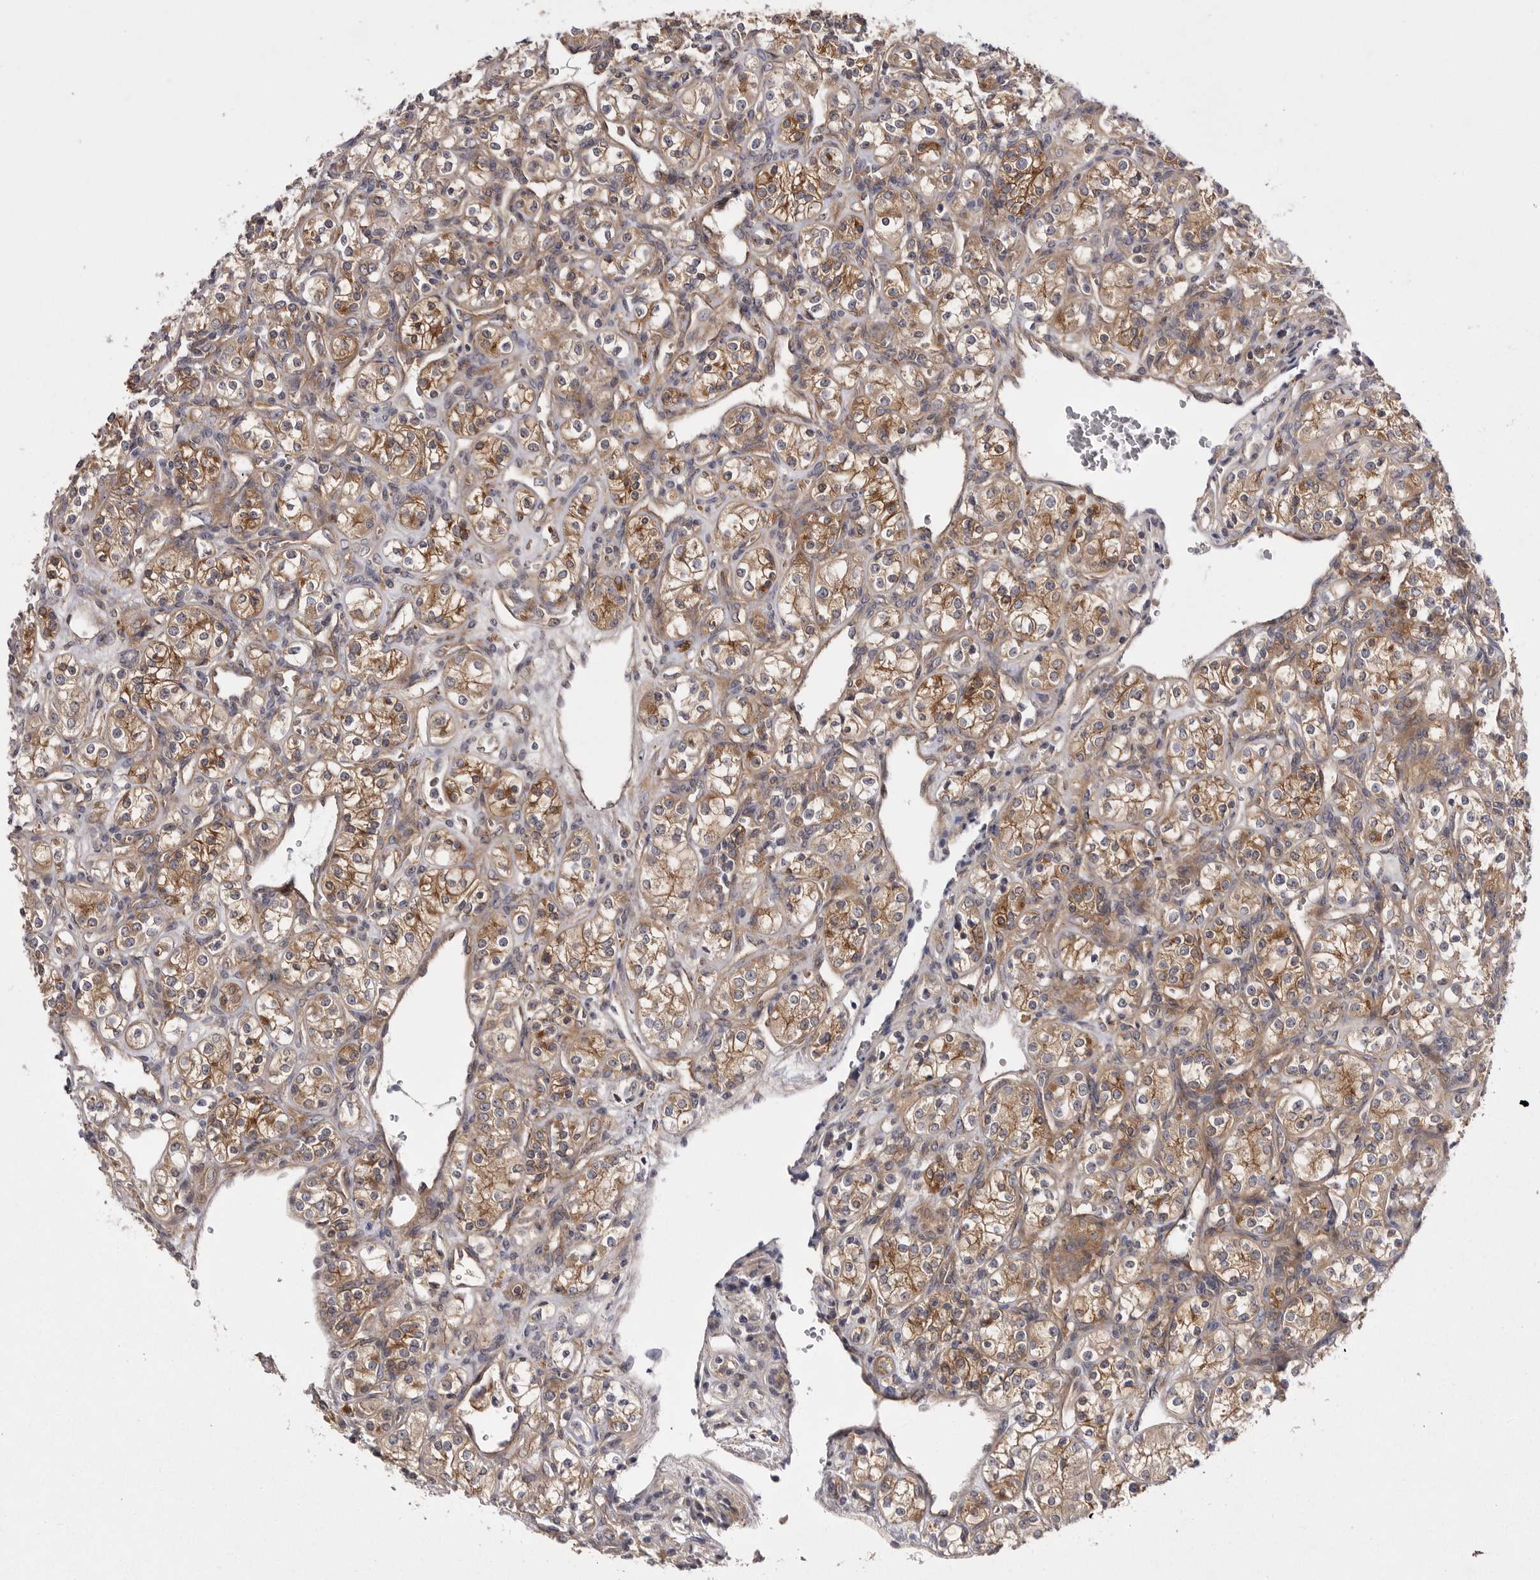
{"staining": {"intensity": "moderate", "quantity": ">75%", "location": "cytoplasmic/membranous"}, "tissue": "renal cancer", "cell_type": "Tumor cells", "image_type": "cancer", "snomed": [{"axis": "morphology", "description": "Adenocarcinoma, NOS"}, {"axis": "topography", "description": "Kidney"}], "caption": "Protein analysis of adenocarcinoma (renal) tissue shows moderate cytoplasmic/membranous expression in about >75% of tumor cells.", "gene": "OSBPL9", "patient": {"sex": "male", "age": 77}}